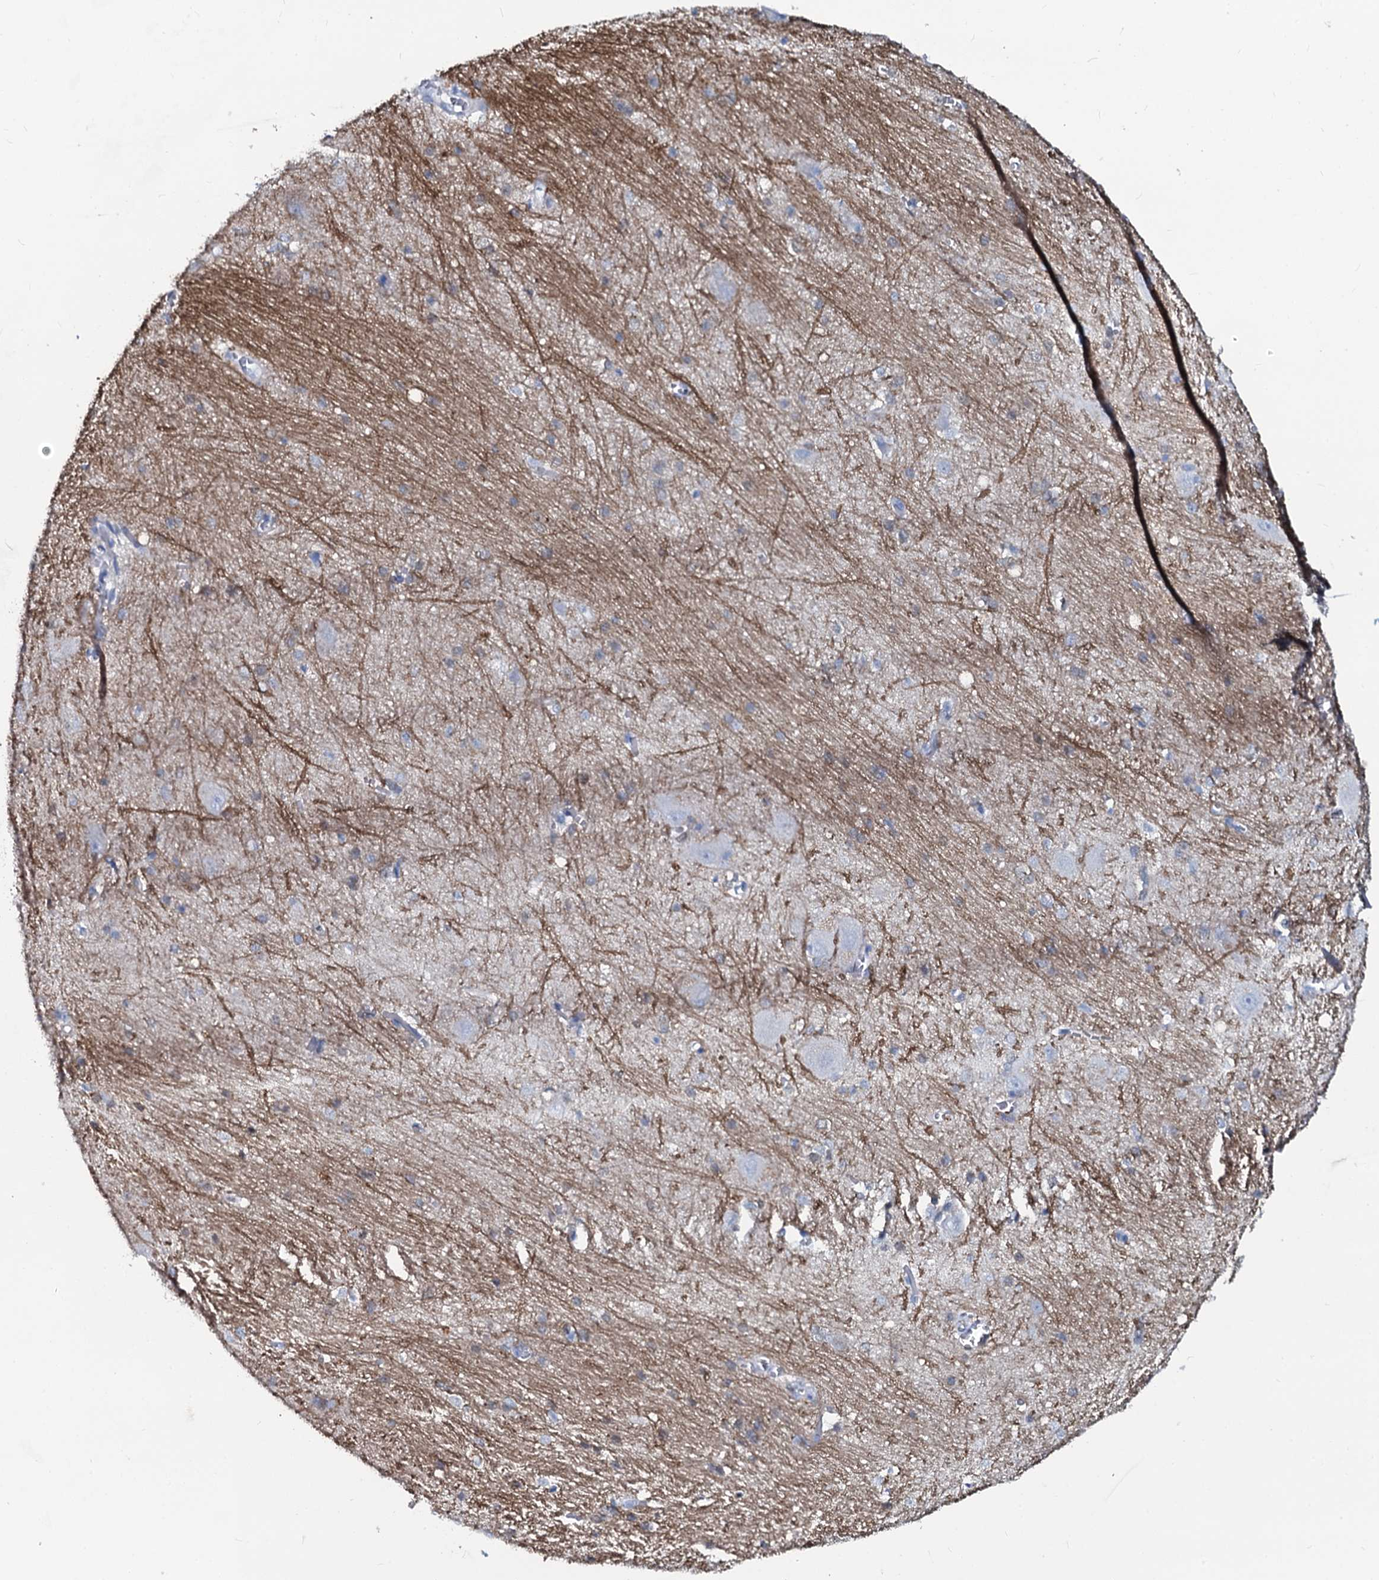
{"staining": {"intensity": "negative", "quantity": "none", "location": "none"}, "tissue": "caudate", "cell_type": "Glial cells", "image_type": "normal", "snomed": [{"axis": "morphology", "description": "Normal tissue, NOS"}, {"axis": "topography", "description": "Lateral ventricle wall"}], "caption": "Image shows no protein staining in glial cells of benign caudate.", "gene": "SLC4A7", "patient": {"sex": "male", "age": 37}}